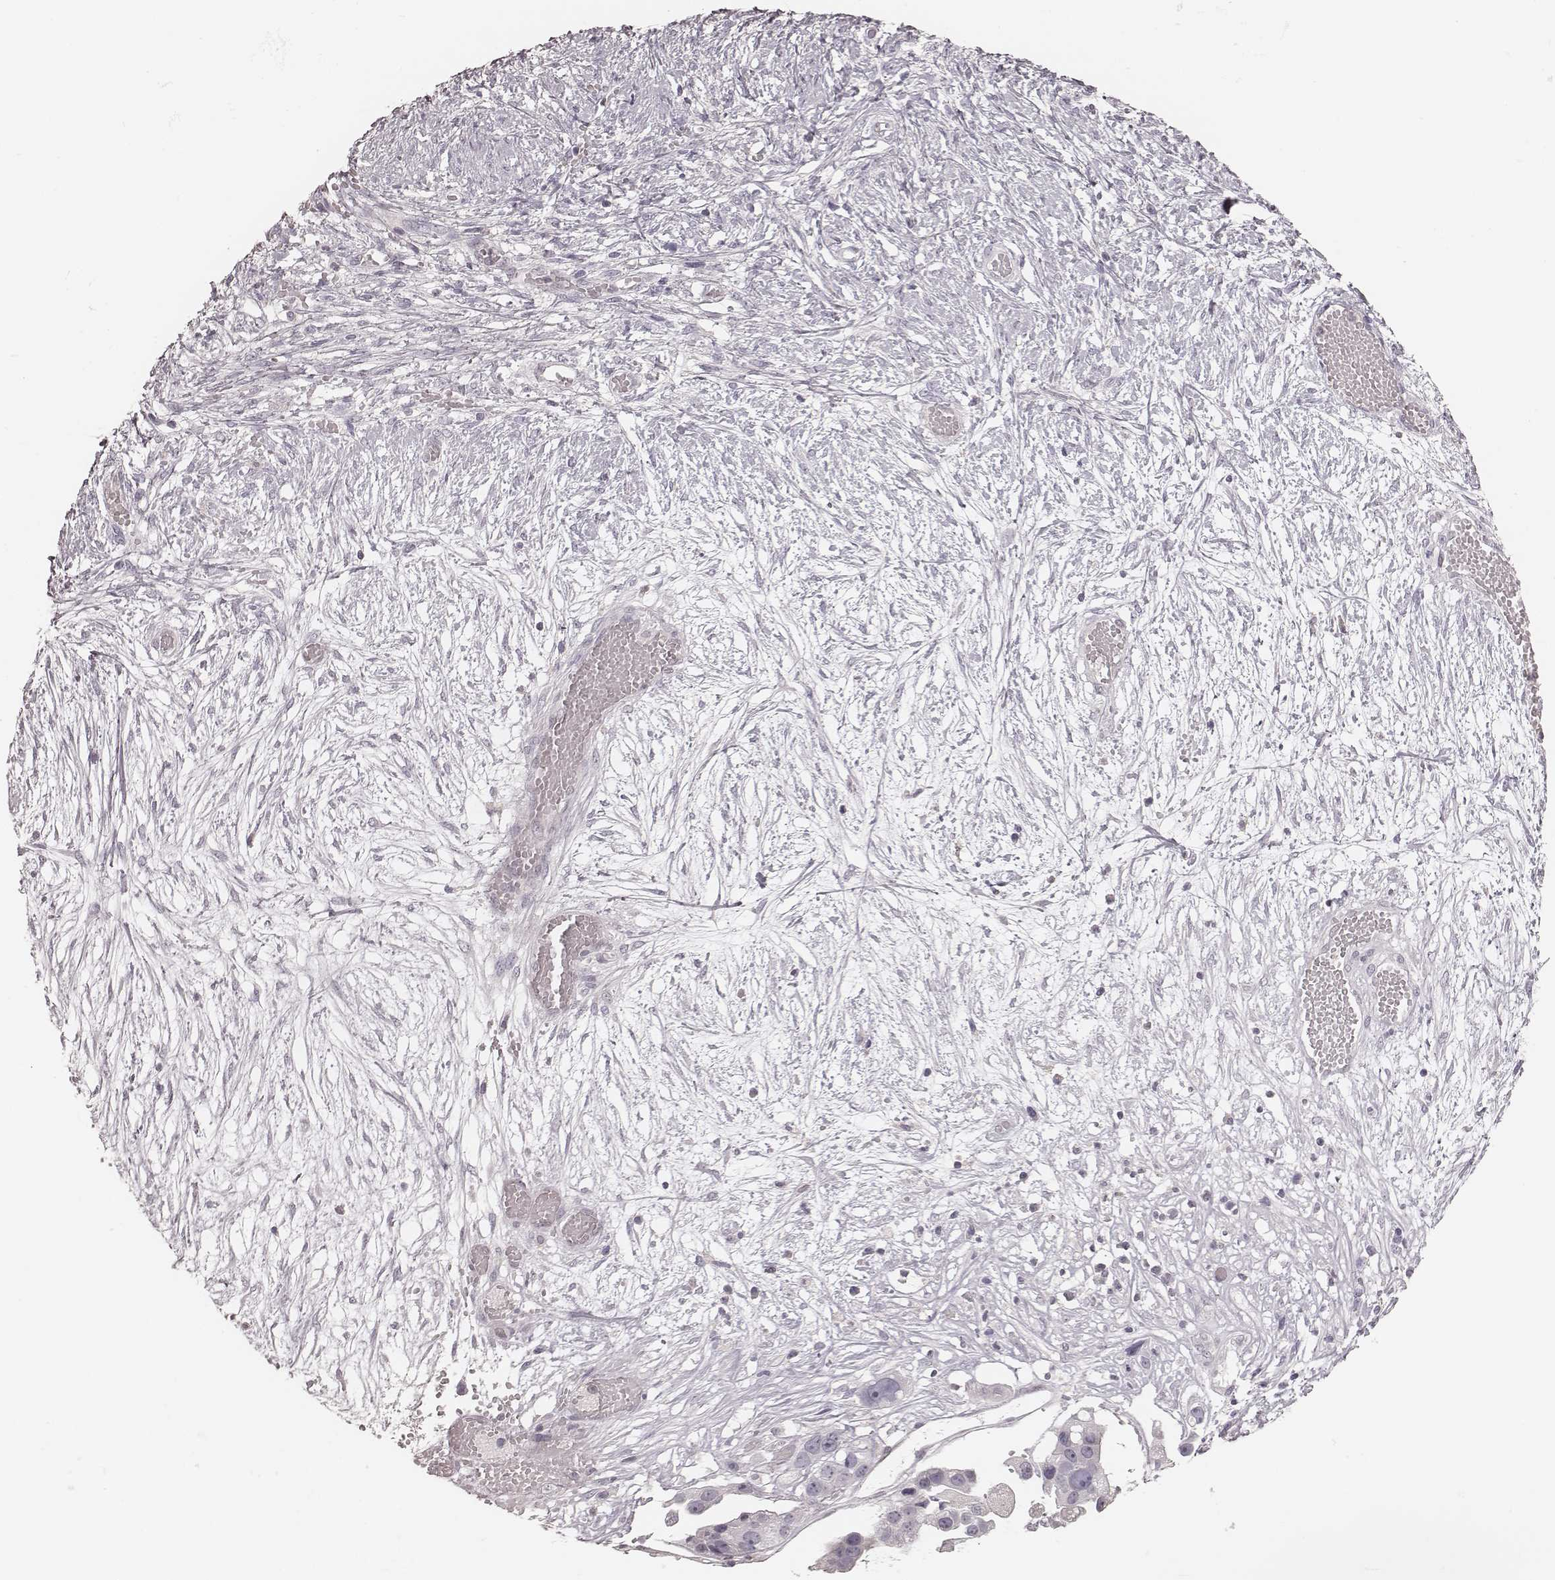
{"staining": {"intensity": "negative", "quantity": "none", "location": "none"}, "tissue": "ovarian cancer", "cell_type": "Tumor cells", "image_type": "cancer", "snomed": [{"axis": "morphology", "description": "Cystadenocarcinoma, serous, NOS"}, {"axis": "topography", "description": "Ovary"}], "caption": "This is an immunohistochemistry (IHC) photomicrograph of human ovarian cancer (serous cystadenocarcinoma). There is no positivity in tumor cells.", "gene": "MSX1", "patient": {"sex": "female", "age": 56}}